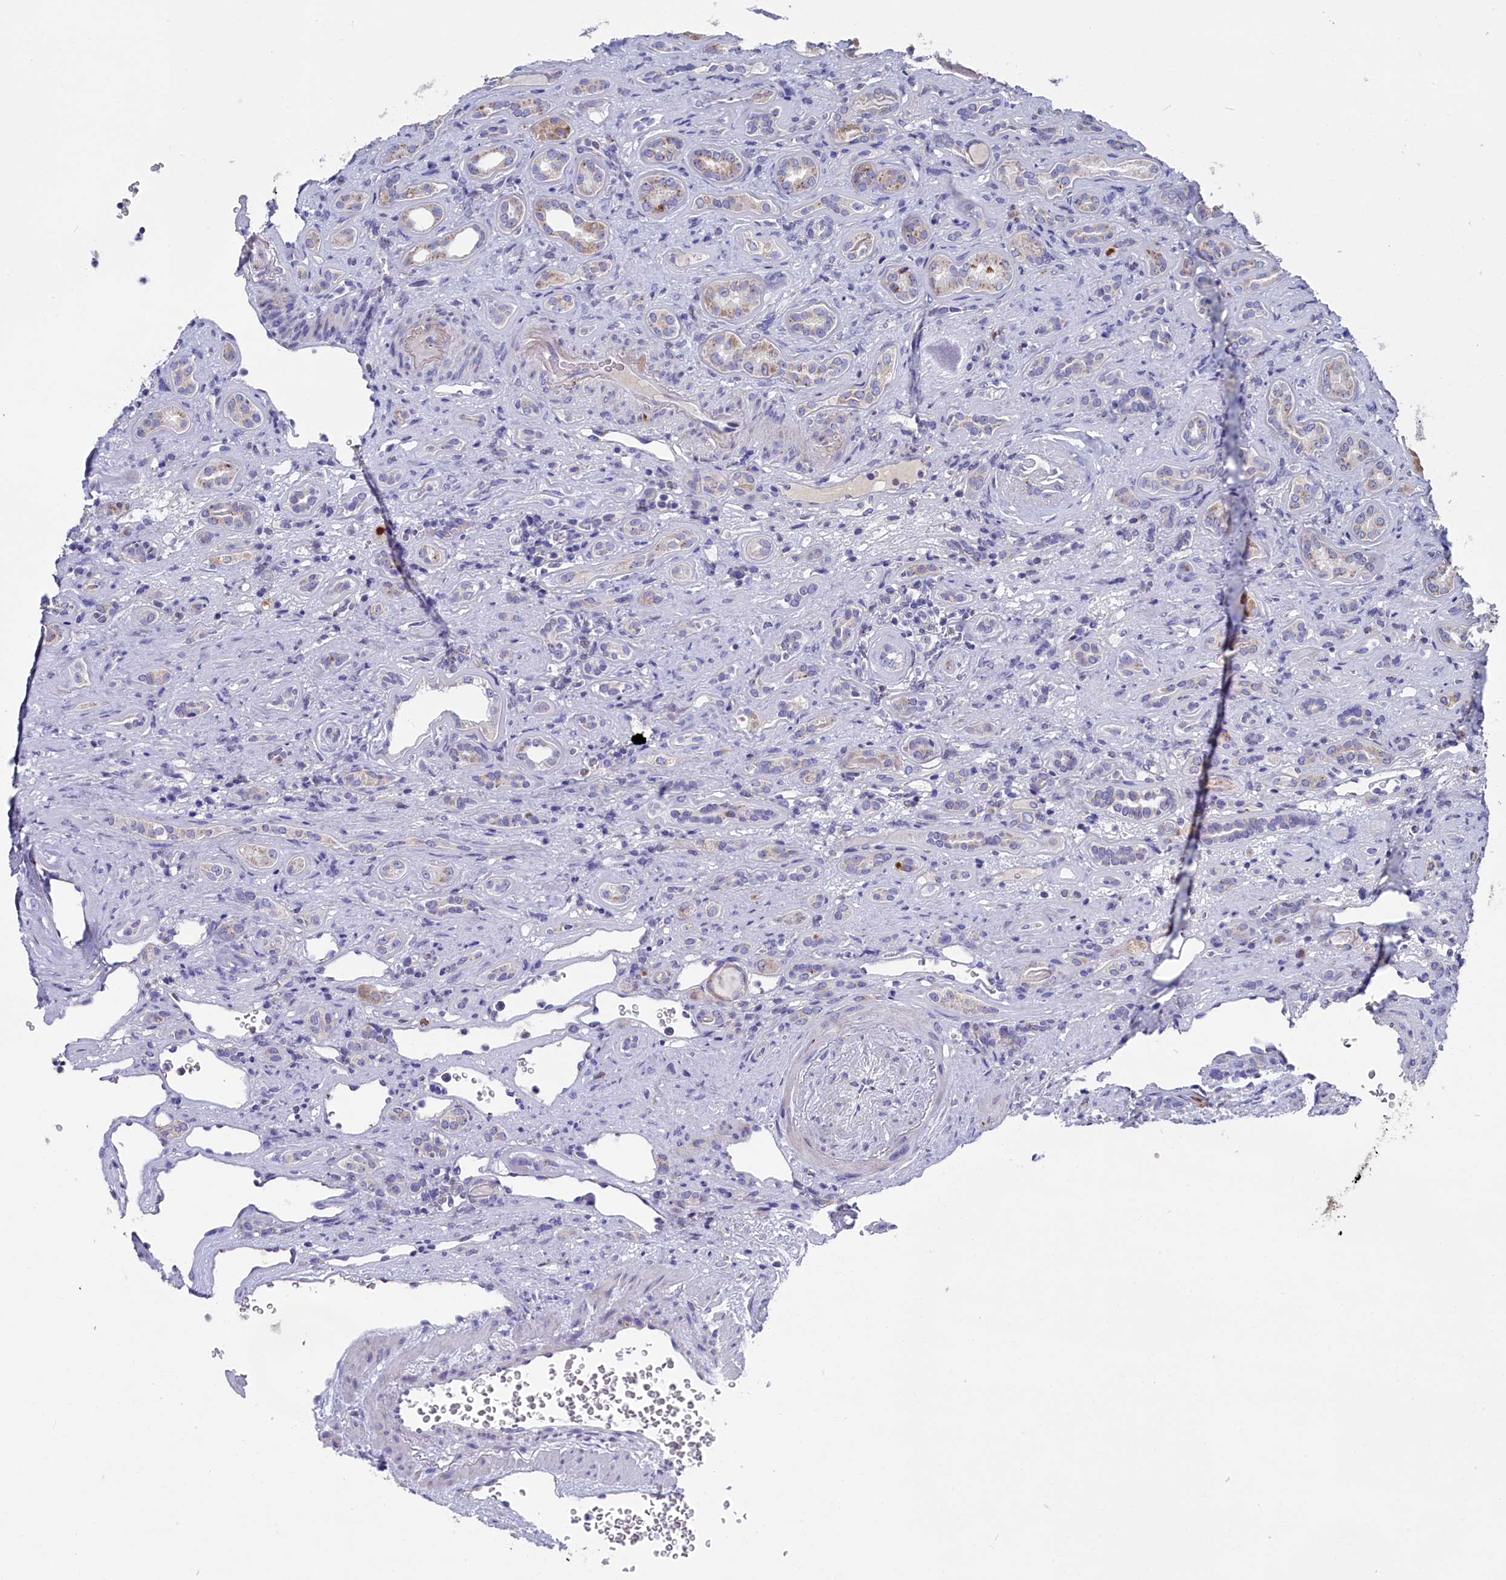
{"staining": {"intensity": "weak", "quantity": "<25%", "location": "cytoplasmic/membranous"}, "tissue": "renal cancer", "cell_type": "Tumor cells", "image_type": "cancer", "snomed": [{"axis": "morphology", "description": "Adenocarcinoma, NOS"}, {"axis": "topography", "description": "Kidney"}], "caption": "Adenocarcinoma (renal) stained for a protein using immunohistochemistry demonstrates no expression tumor cells.", "gene": "GPR108", "patient": {"sex": "female", "age": 69}}